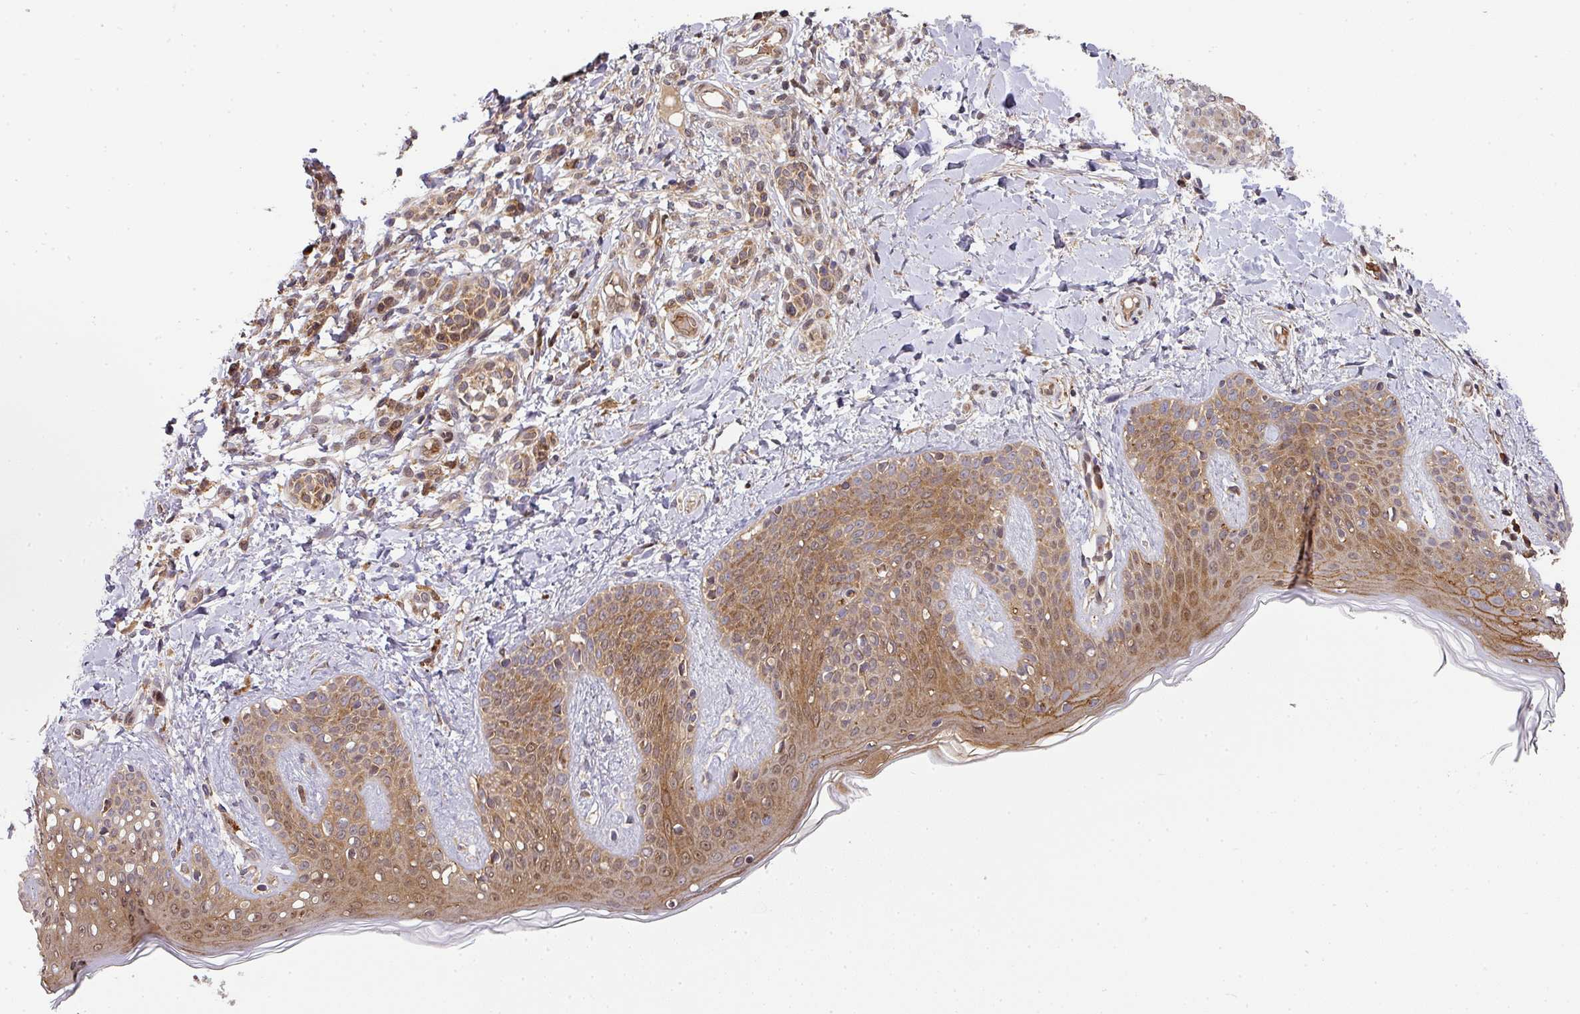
{"staining": {"intensity": "moderate", "quantity": ">75%", "location": "cytoplasmic/membranous"}, "tissue": "skin", "cell_type": "Fibroblasts", "image_type": "normal", "snomed": [{"axis": "morphology", "description": "Normal tissue, NOS"}, {"axis": "topography", "description": "Skin"}], "caption": "IHC staining of unremarkable skin, which displays medium levels of moderate cytoplasmic/membranous staining in about >75% of fibroblasts indicating moderate cytoplasmic/membranous protein staining. The staining was performed using DAB (3,3'-diaminobenzidine) (brown) for protein detection and nuclei were counterstained in hematoxylin (blue).", "gene": "MALSU1", "patient": {"sex": "male", "age": 16}}